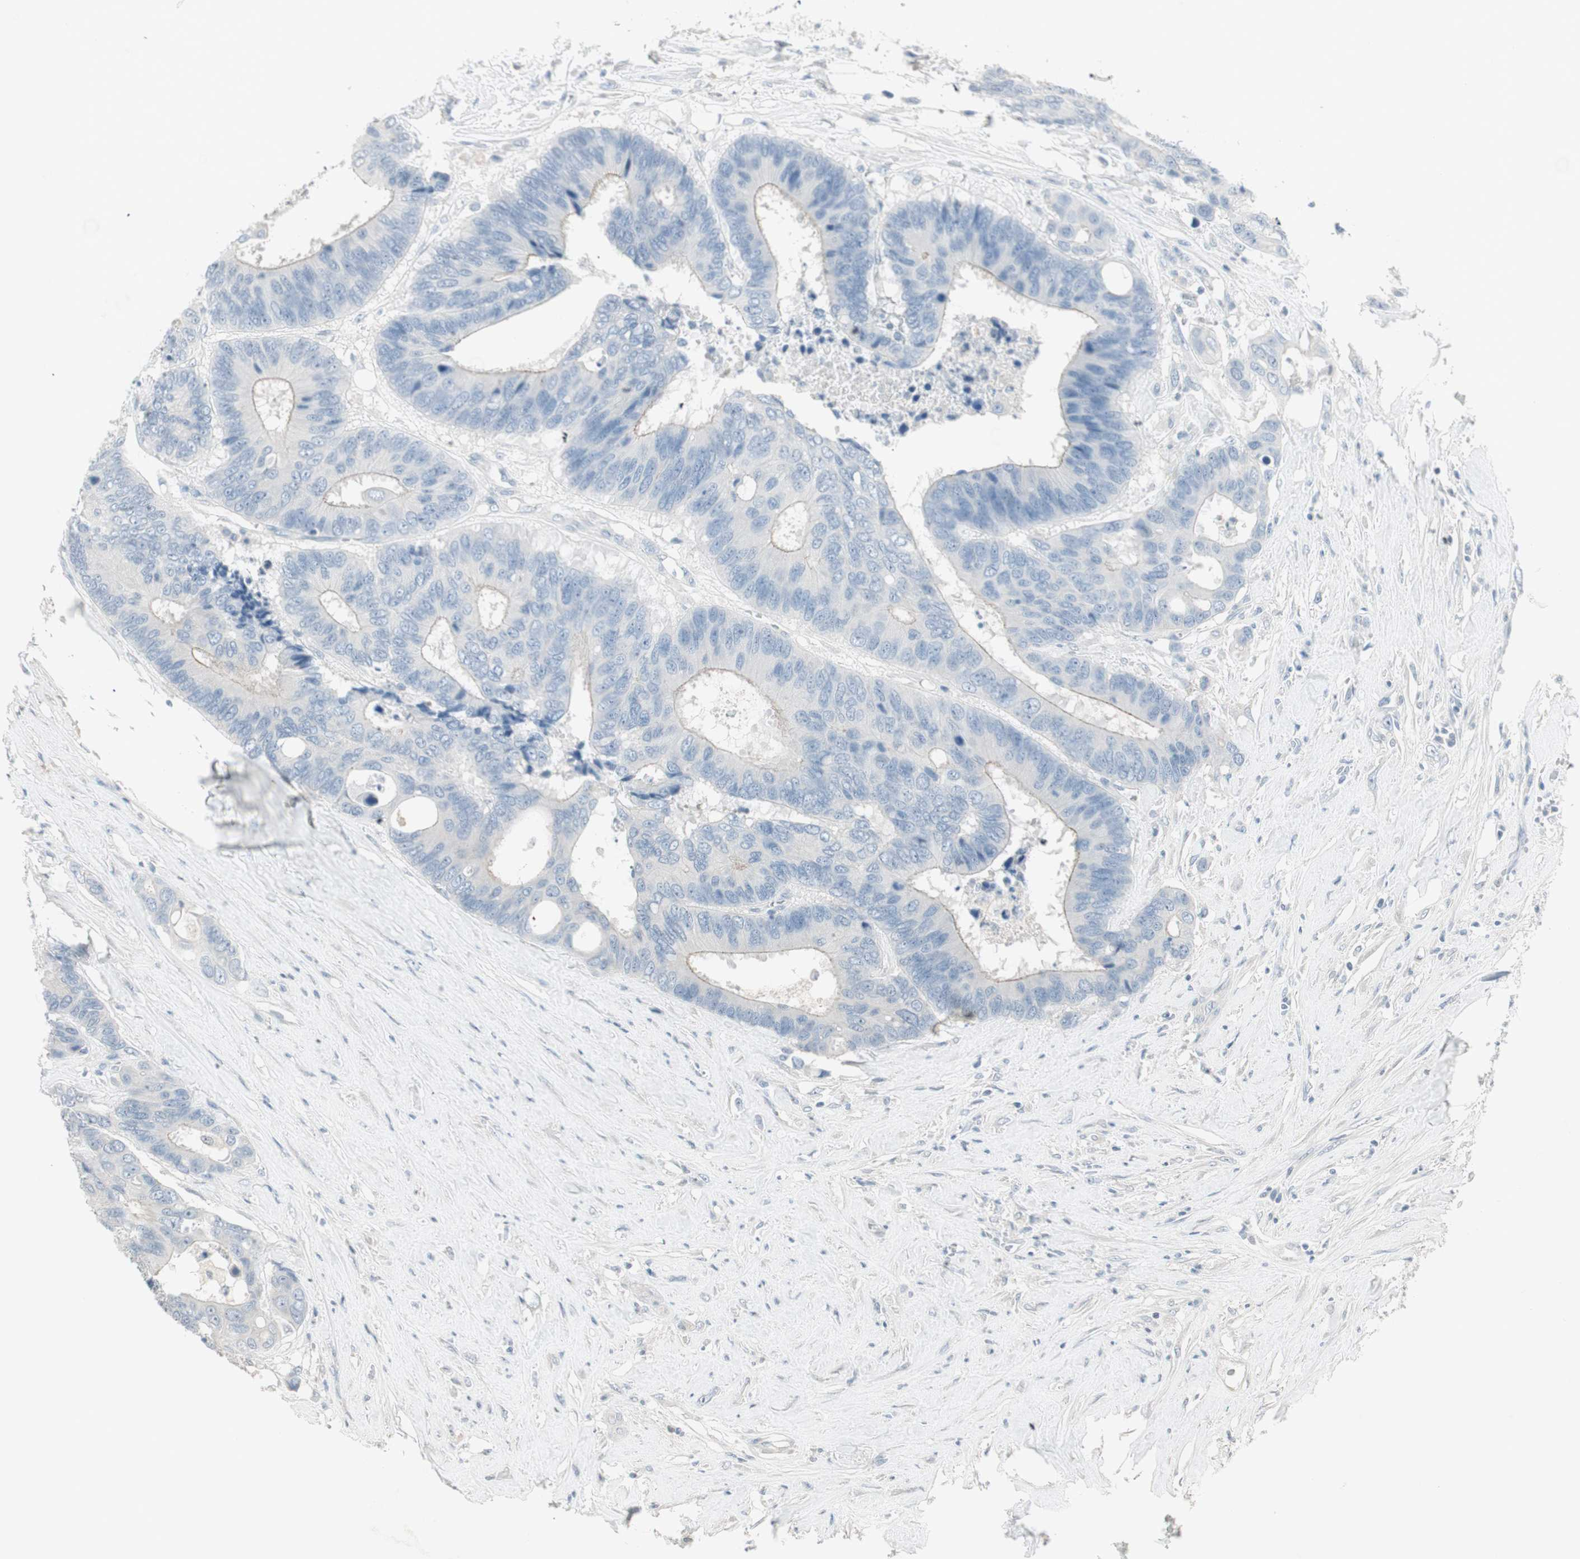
{"staining": {"intensity": "weak", "quantity": "25%-75%", "location": "cytoplasmic/membranous"}, "tissue": "colorectal cancer", "cell_type": "Tumor cells", "image_type": "cancer", "snomed": [{"axis": "morphology", "description": "Adenocarcinoma, NOS"}, {"axis": "topography", "description": "Rectum"}], "caption": "A brown stain labels weak cytoplasmic/membranous positivity of a protein in human adenocarcinoma (colorectal) tumor cells.", "gene": "ITLN2", "patient": {"sex": "male", "age": 55}}